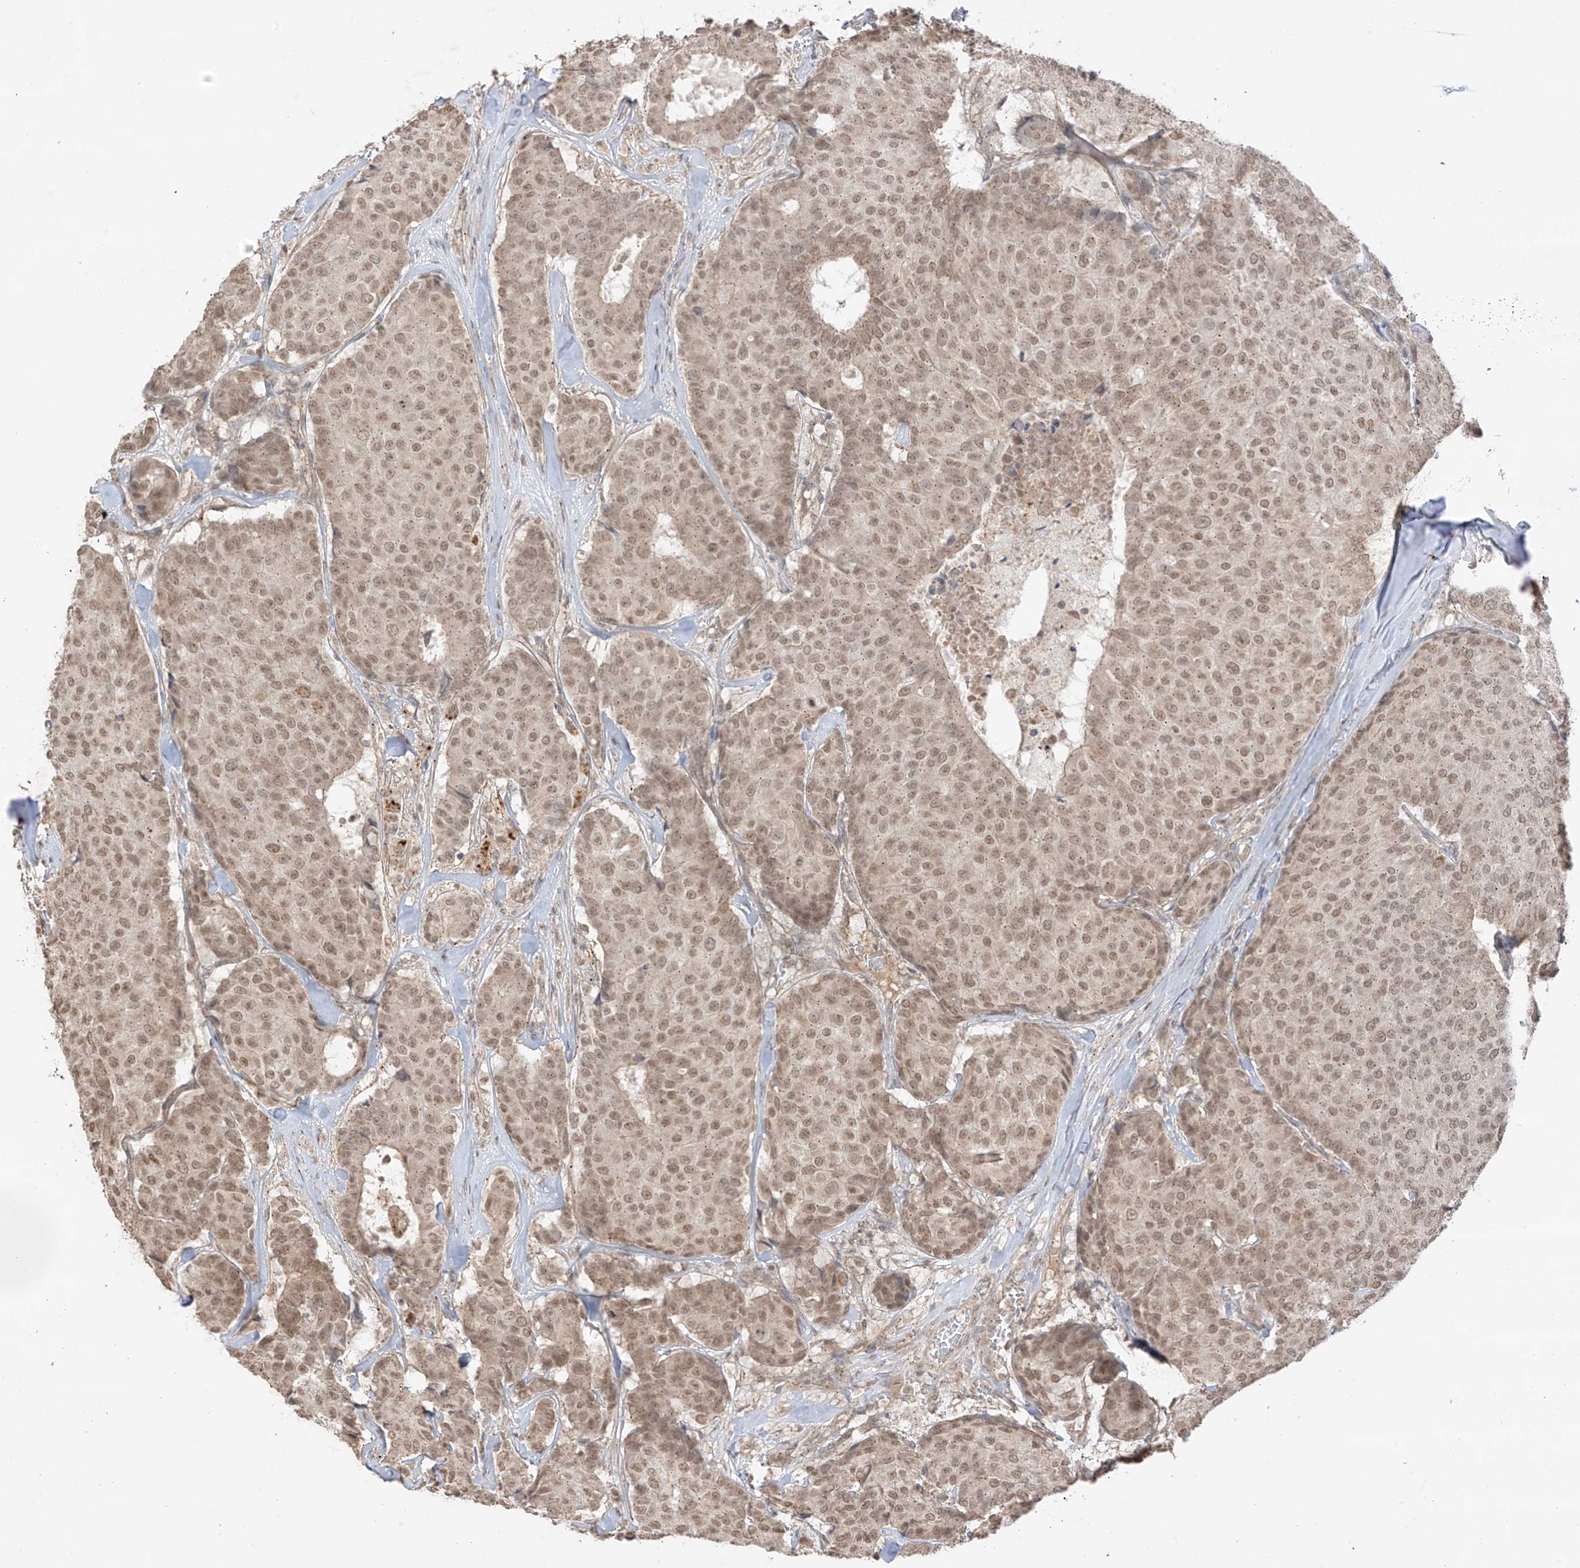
{"staining": {"intensity": "weak", "quantity": ">75%", "location": "nuclear"}, "tissue": "breast cancer", "cell_type": "Tumor cells", "image_type": "cancer", "snomed": [{"axis": "morphology", "description": "Duct carcinoma"}, {"axis": "topography", "description": "Breast"}], "caption": "Immunohistochemistry (DAB) staining of breast cancer displays weak nuclear protein positivity in approximately >75% of tumor cells. (brown staining indicates protein expression, while blue staining denotes nuclei).", "gene": "N4BP3", "patient": {"sex": "female", "age": 75}}